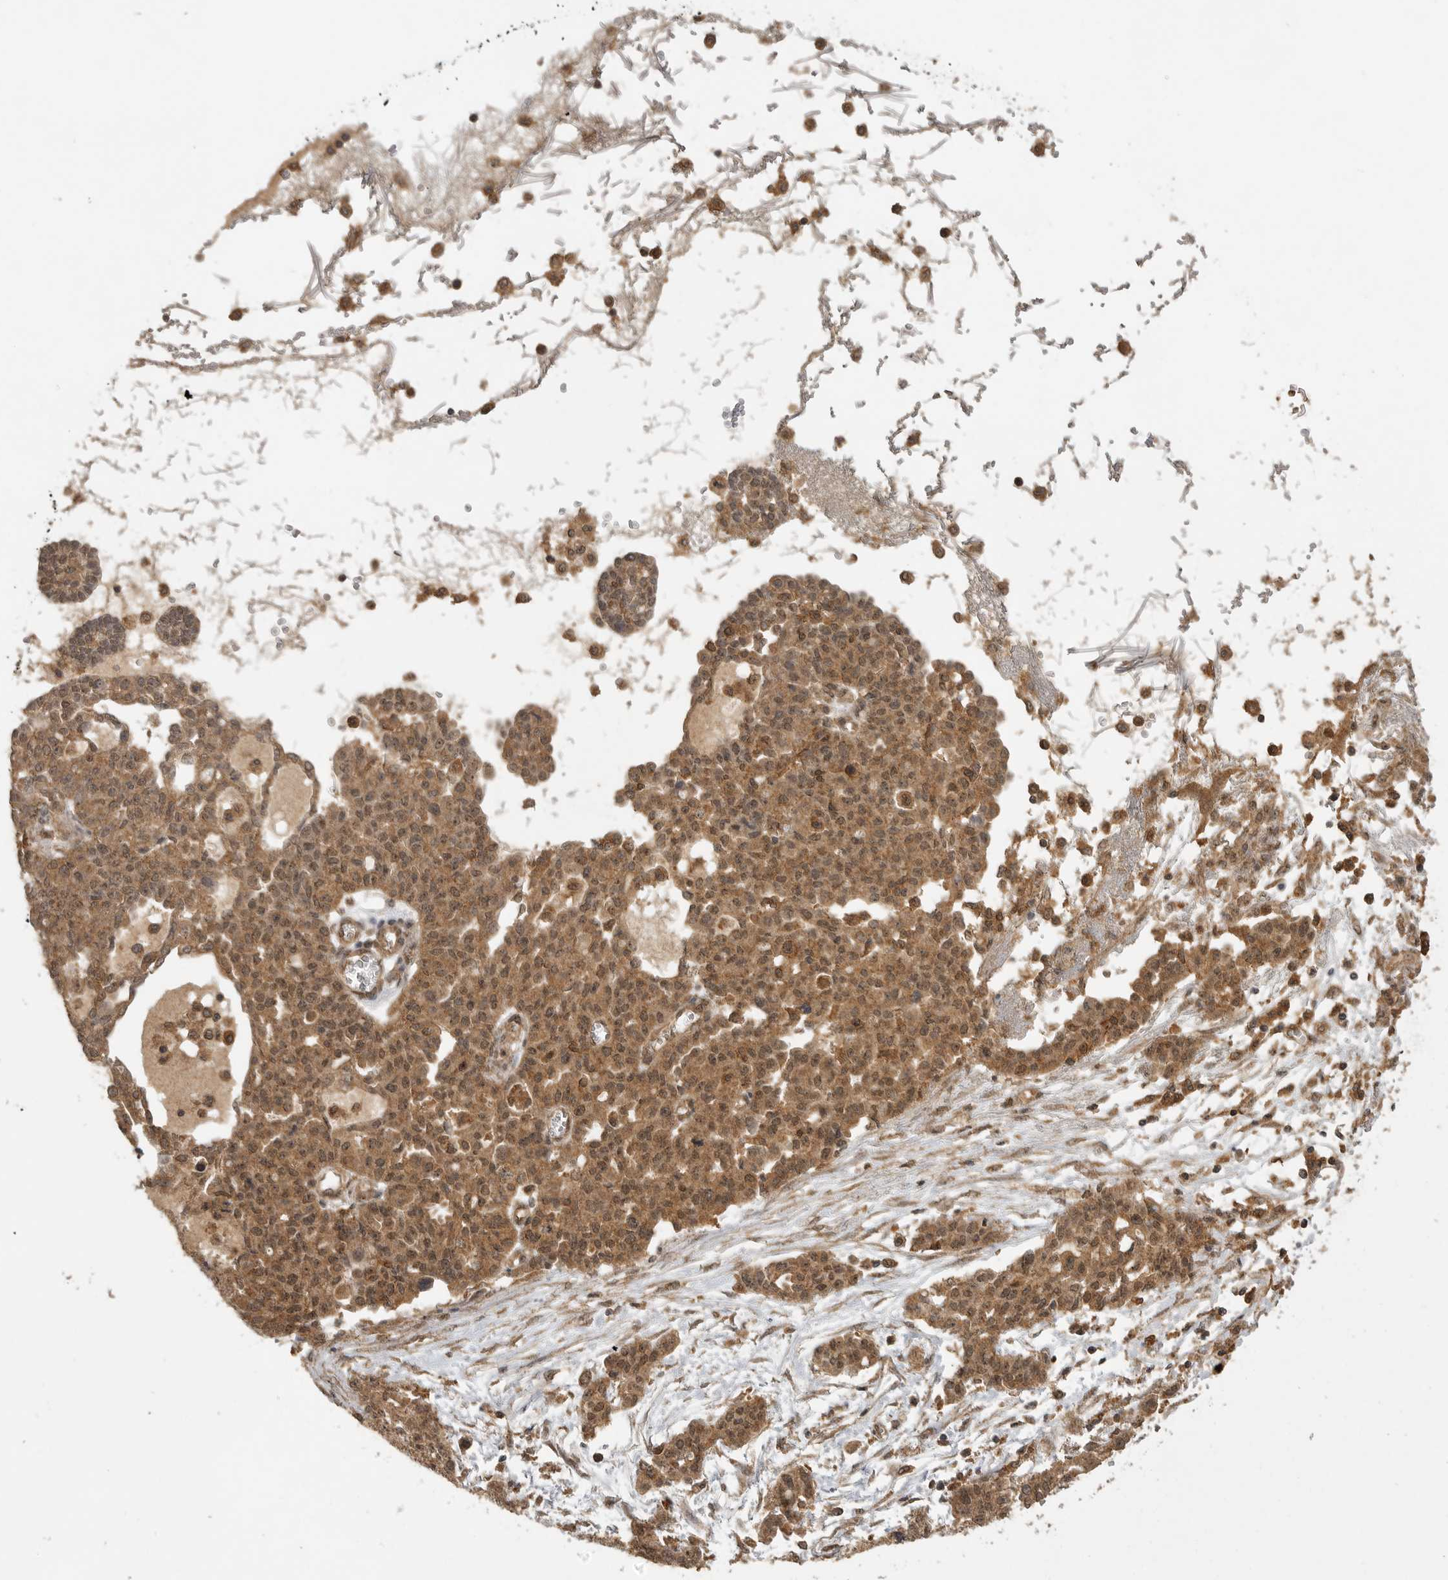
{"staining": {"intensity": "moderate", "quantity": ">75%", "location": "cytoplasmic/membranous"}, "tissue": "ovarian cancer", "cell_type": "Tumor cells", "image_type": "cancer", "snomed": [{"axis": "morphology", "description": "Cystadenocarcinoma, serous, NOS"}, {"axis": "topography", "description": "Soft tissue"}, {"axis": "topography", "description": "Ovary"}], "caption": "A high-resolution micrograph shows immunohistochemistry staining of ovarian serous cystadenocarcinoma, which displays moderate cytoplasmic/membranous staining in about >75% of tumor cells.", "gene": "ICOSLG", "patient": {"sex": "female", "age": 57}}